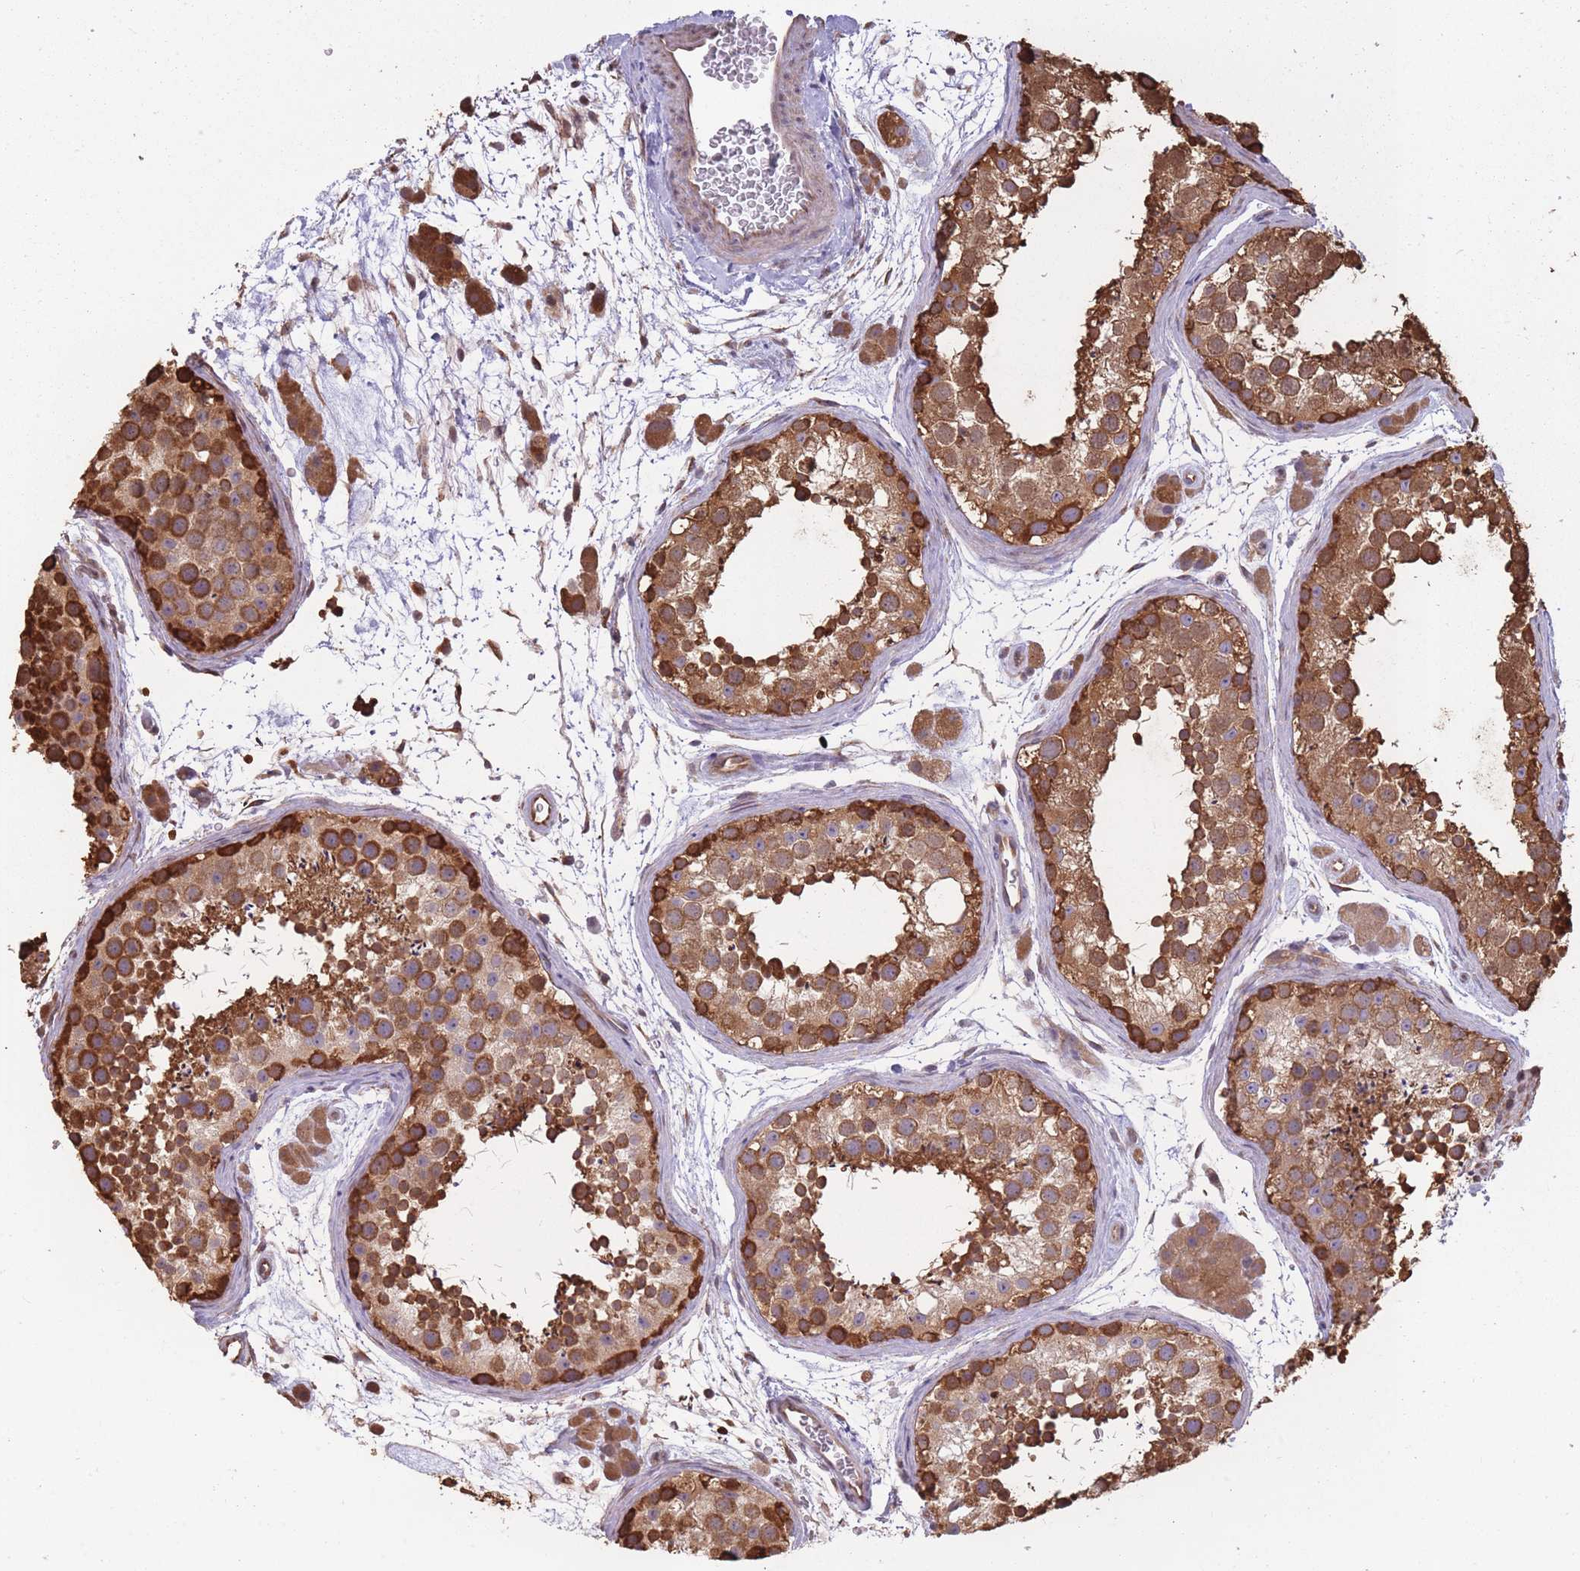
{"staining": {"intensity": "strong", "quantity": ">75%", "location": "cytoplasmic/membranous"}, "tissue": "testis", "cell_type": "Cells in seminiferous ducts", "image_type": "normal", "snomed": [{"axis": "morphology", "description": "Normal tissue, NOS"}, {"axis": "topography", "description": "Testis"}], "caption": "IHC image of unremarkable testis stained for a protein (brown), which shows high levels of strong cytoplasmic/membranous staining in approximately >75% of cells in seminiferous ducts.", "gene": "ARL13B", "patient": {"sex": "male", "age": 41}}